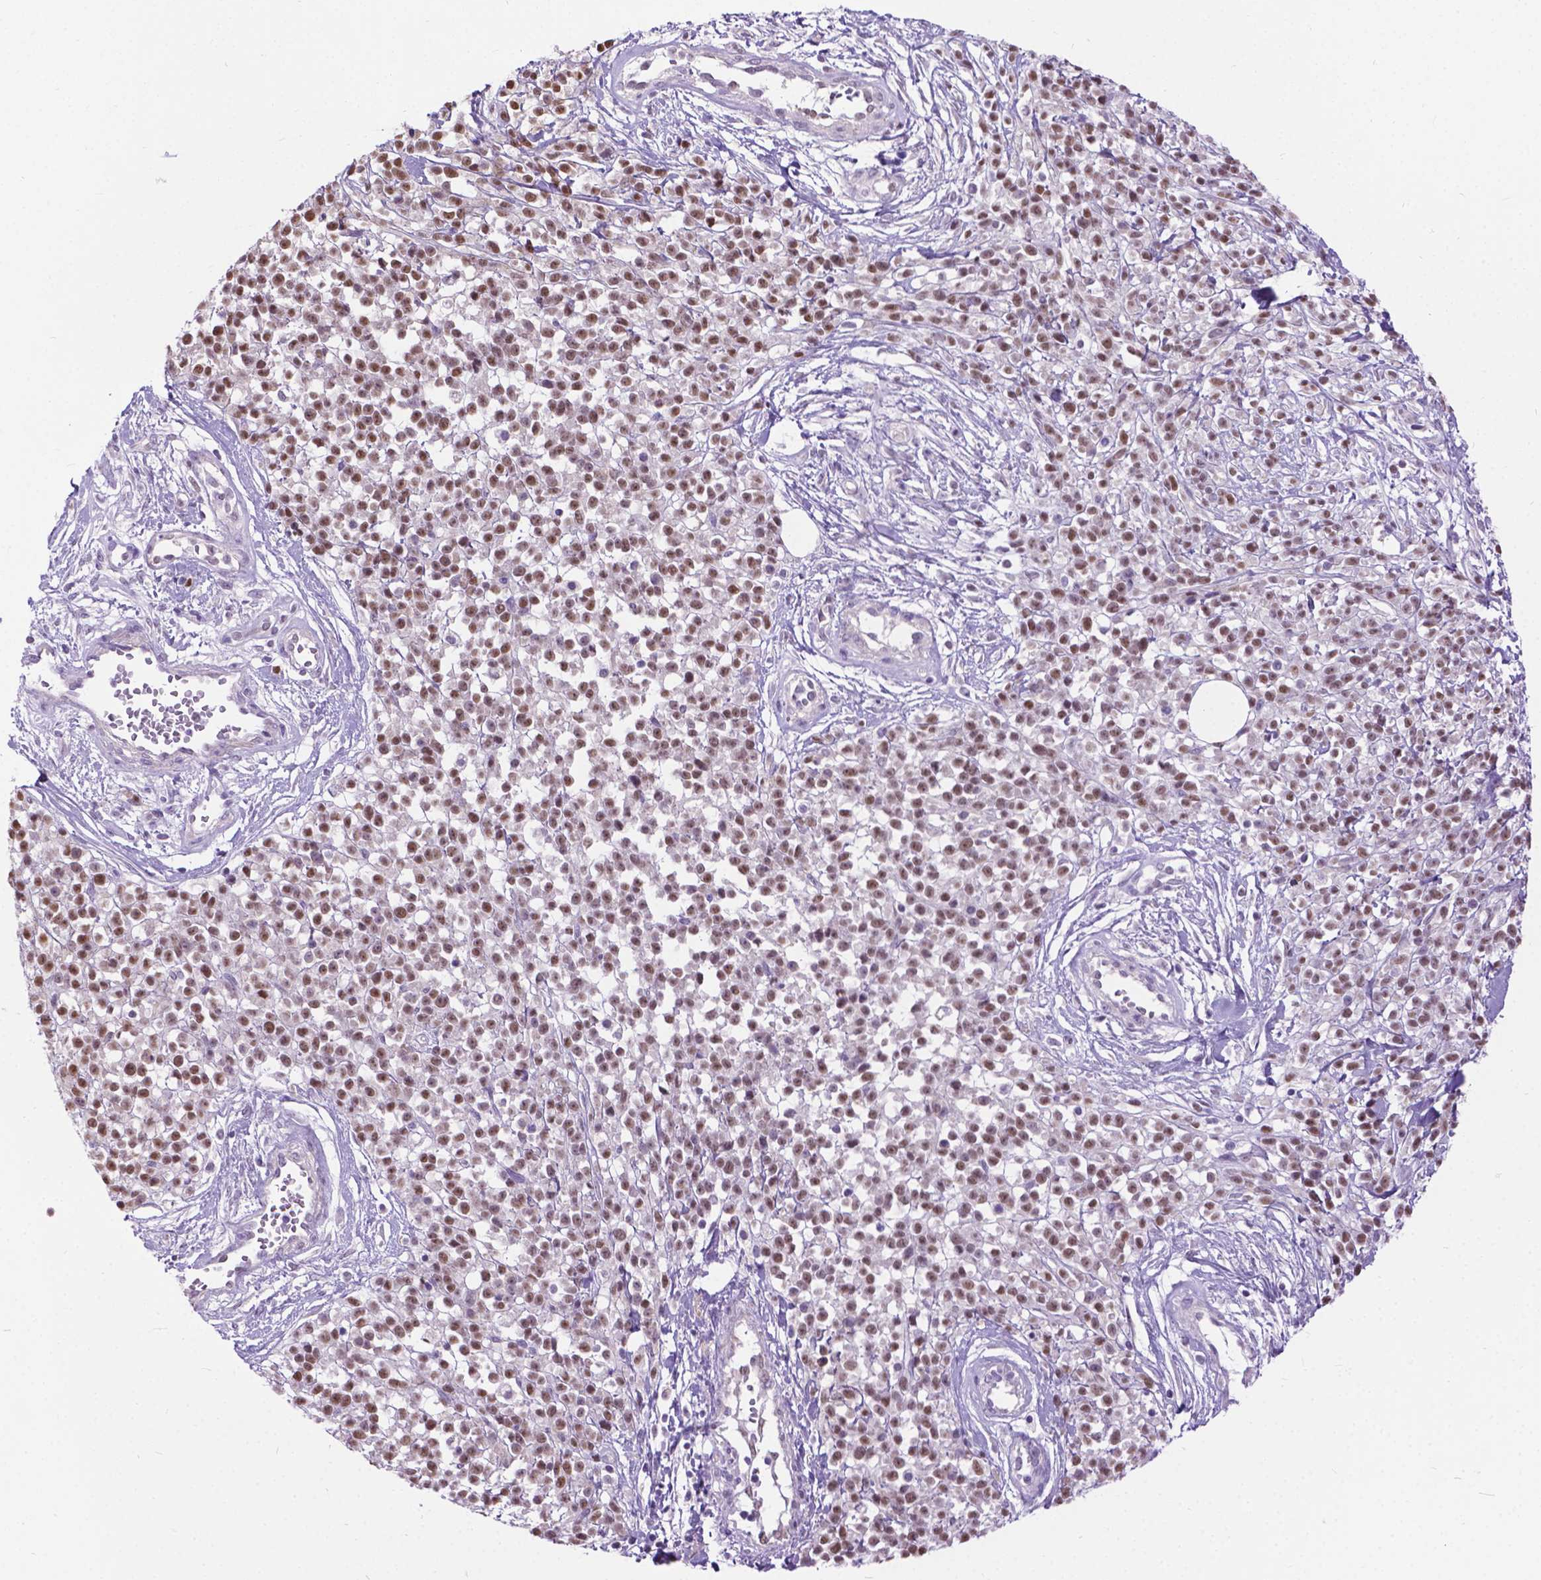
{"staining": {"intensity": "moderate", "quantity": ">75%", "location": "nuclear"}, "tissue": "melanoma", "cell_type": "Tumor cells", "image_type": "cancer", "snomed": [{"axis": "morphology", "description": "Malignant melanoma, NOS"}, {"axis": "topography", "description": "Skin"}, {"axis": "topography", "description": "Skin of trunk"}], "caption": "A high-resolution image shows immunohistochemistry (IHC) staining of malignant melanoma, which shows moderate nuclear positivity in about >75% of tumor cells. The staining was performed using DAB, with brown indicating positive protein expression. Nuclei are stained blue with hematoxylin.", "gene": "APCDD1L", "patient": {"sex": "male", "age": 74}}